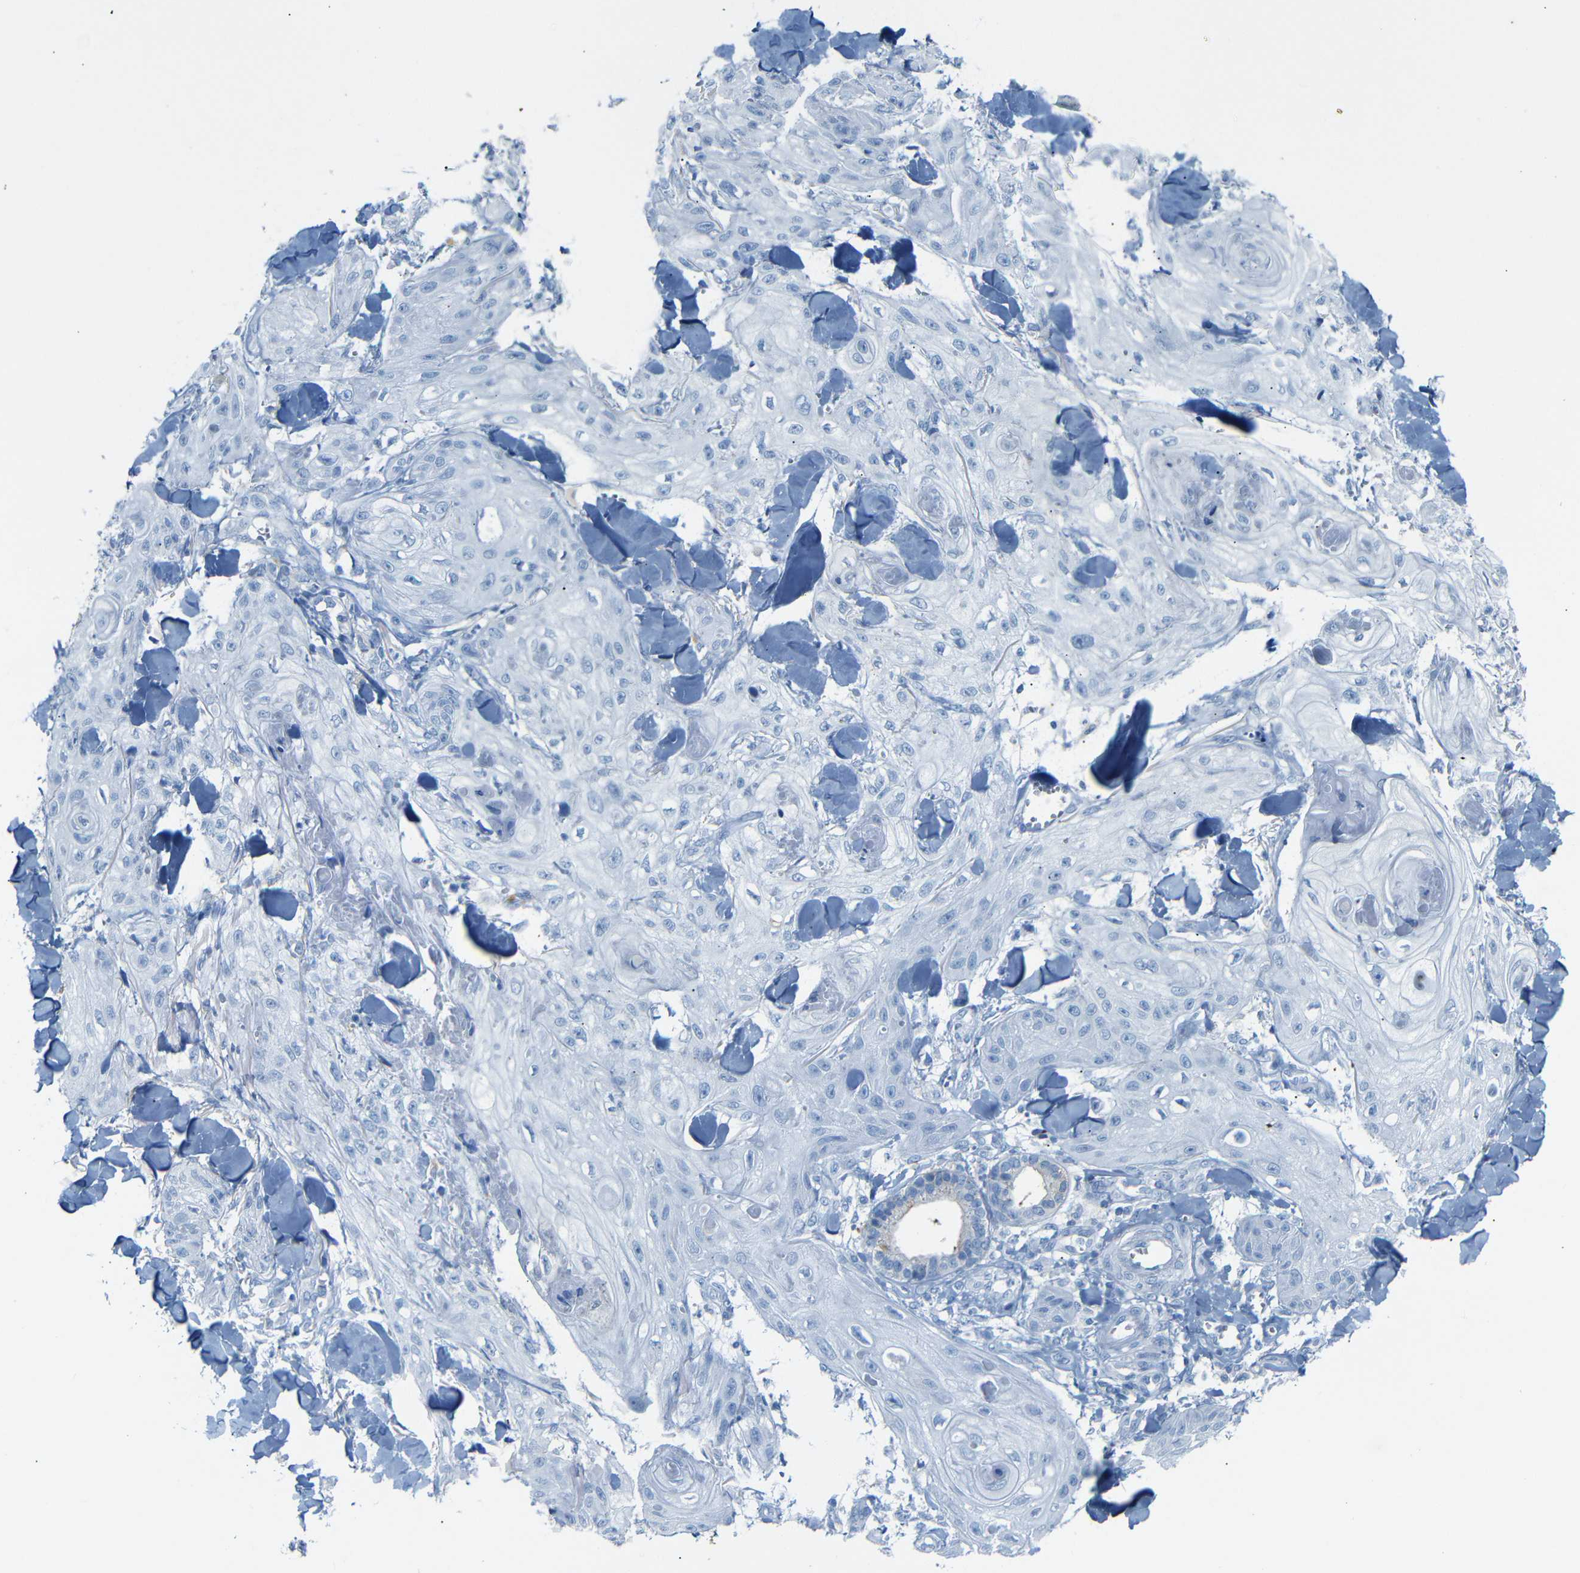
{"staining": {"intensity": "negative", "quantity": "none", "location": "none"}, "tissue": "skin cancer", "cell_type": "Tumor cells", "image_type": "cancer", "snomed": [{"axis": "morphology", "description": "Squamous cell carcinoma, NOS"}, {"axis": "topography", "description": "Skin"}], "caption": "Tumor cells are negative for protein expression in human skin cancer (squamous cell carcinoma).", "gene": "FCRL1", "patient": {"sex": "male", "age": 74}}